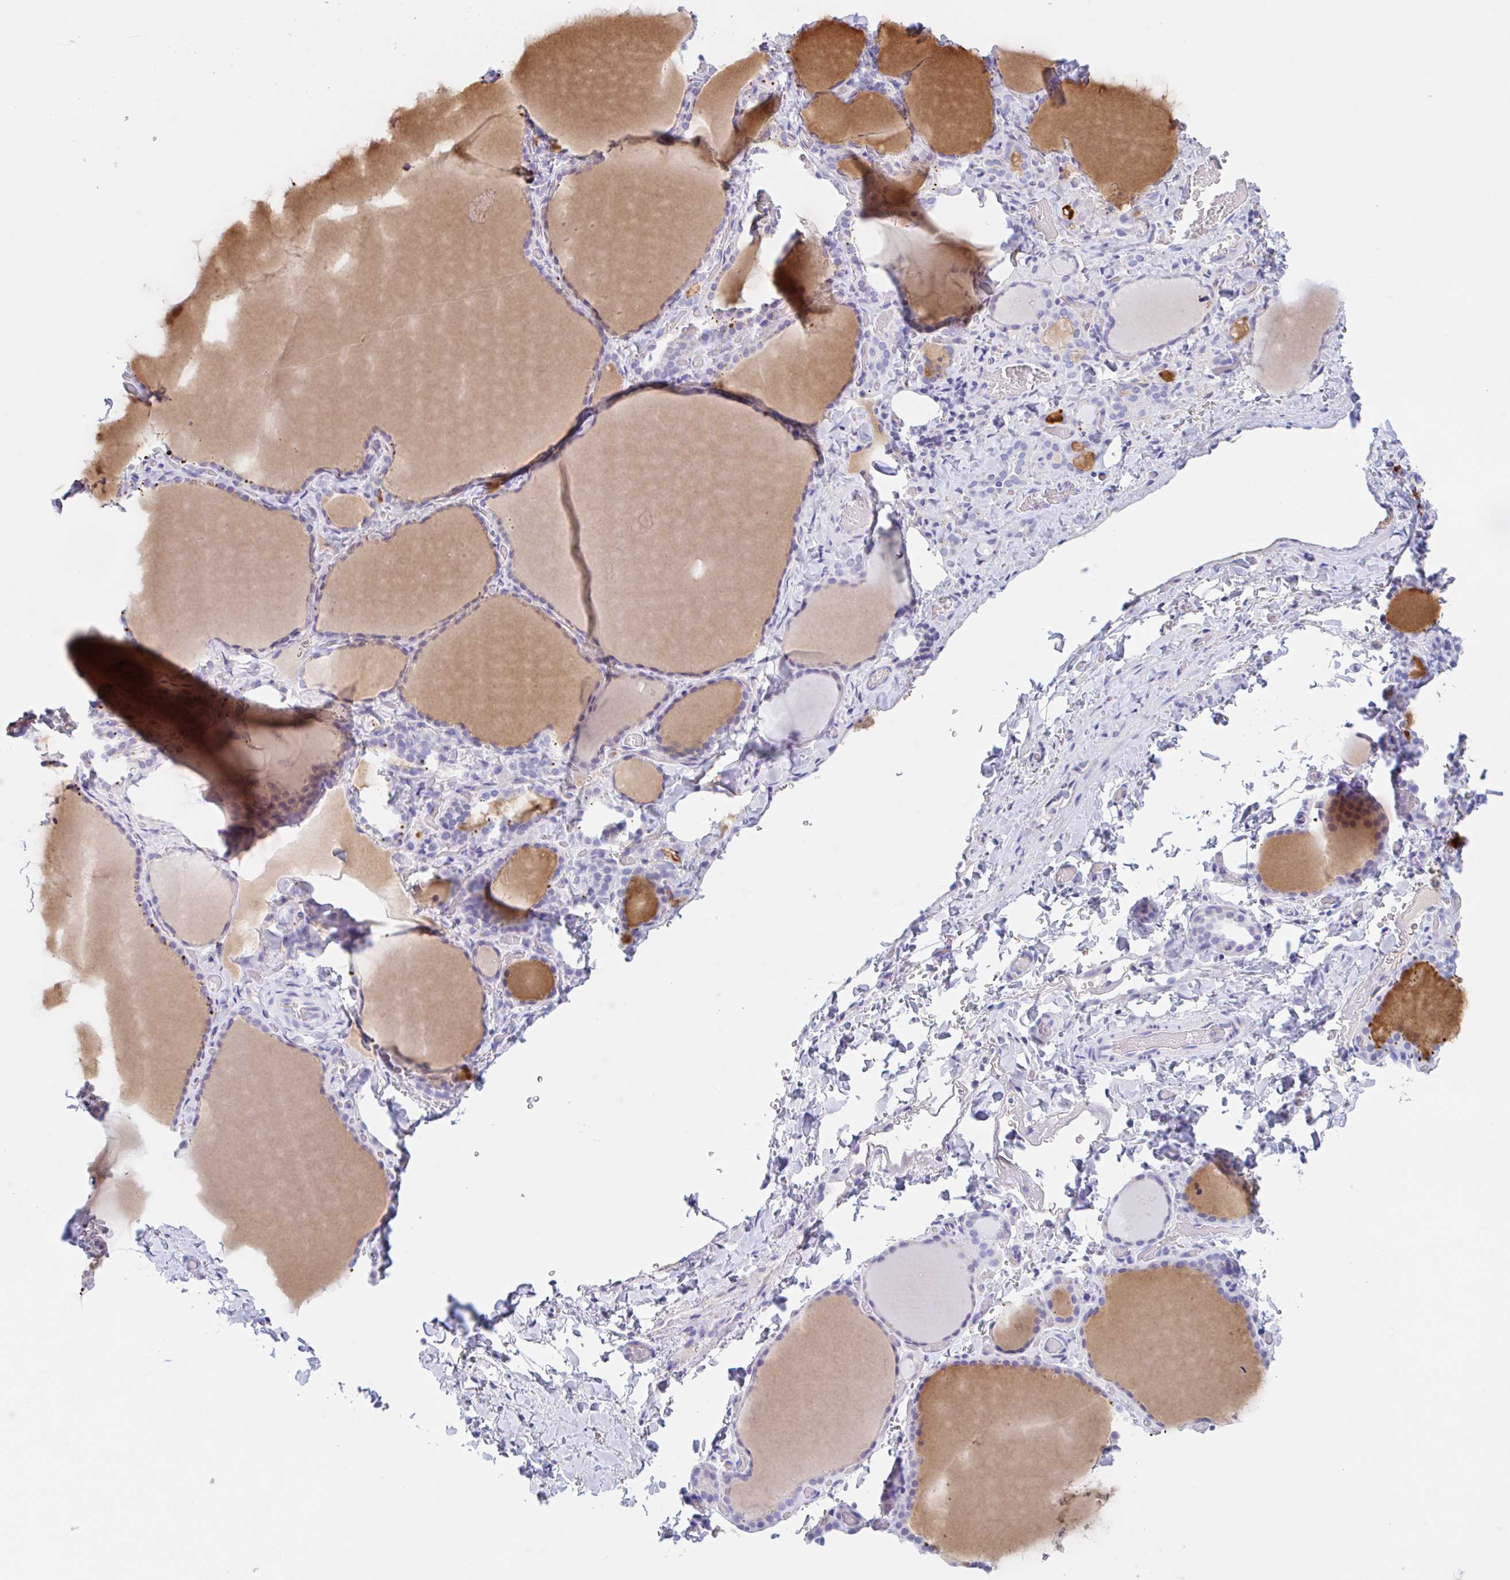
{"staining": {"intensity": "negative", "quantity": "none", "location": "none"}, "tissue": "thyroid gland", "cell_type": "Glandular cells", "image_type": "normal", "snomed": [{"axis": "morphology", "description": "Normal tissue, NOS"}, {"axis": "topography", "description": "Thyroid gland"}], "caption": "IHC histopathology image of normal thyroid gland: thyroid gland stained with DAB shows no significant protein positivity in glandular cells. (Stains: DAB (3,3'-diaminobenzidine) immunohistochemistry with hematoxylin counter stain, Microscopy: brightfield microscopy at high magnification).", "gene": "ANKRD9", "patient": {"sex": "female", "age": 22}}